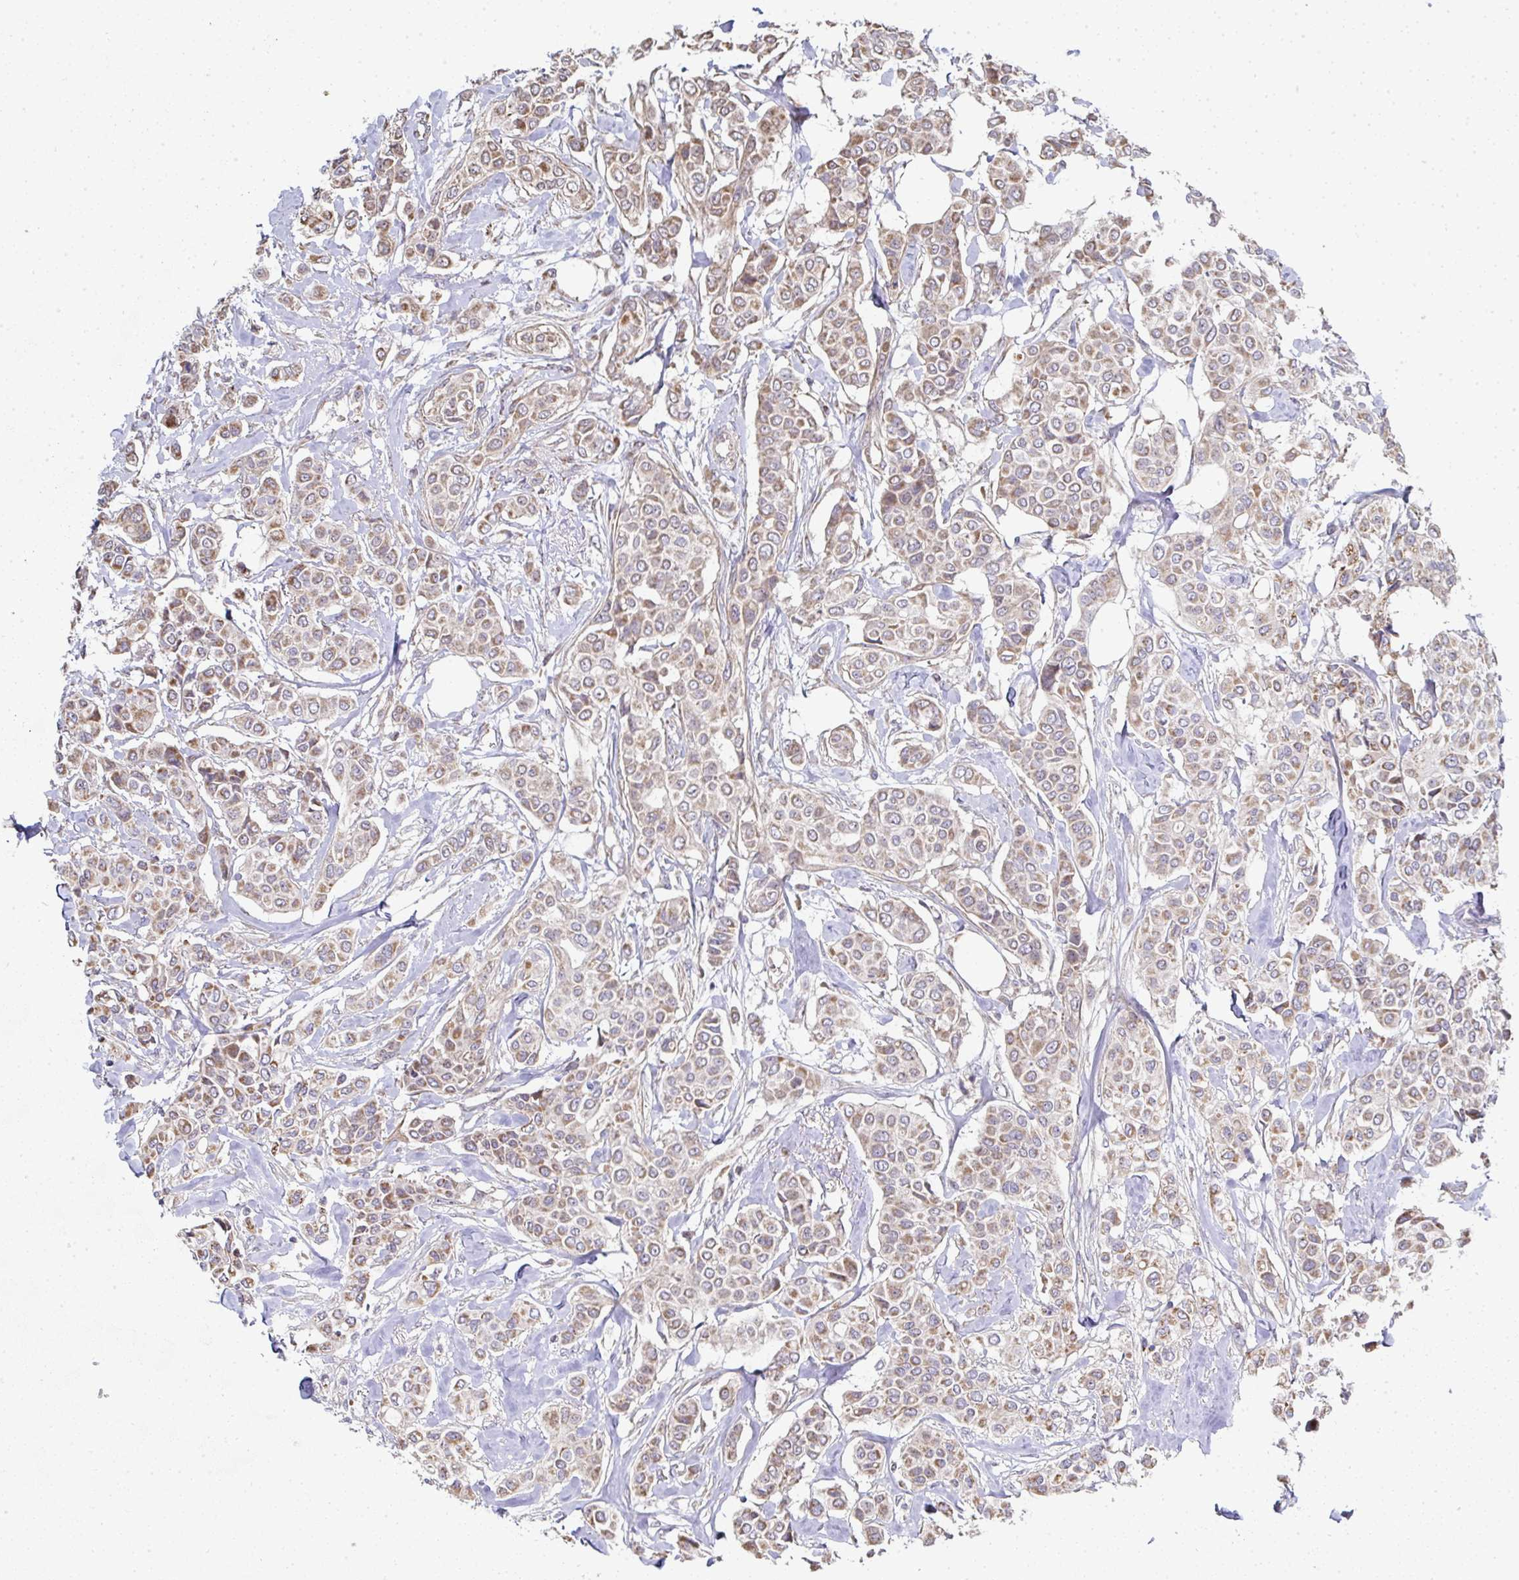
{"staining": {"intensity": "moderate", "quantity": "25%-75%", "location": "cytoplasmic/membranous"}, "tissue": "breast cancer", "cell_type": "Tumor cells", "image_type": "cancer", "snomed": [{"axis": "morphology", "description": "Lobular carcinoma"}, {"axis": "topography", "description": "Breast"}], "caption": "A histopathology image of human lobular carcinoma (breast) stained for a protein shows moderate cytoplasmic/membranous brown staining in tumor cells. (Stains: DAB in brown, nuclei in blue, Microscopy: brightfield microscopy at high magnification).", "gene": "AGTPBP1", "patient": {"sex": "female", "age": 51}}